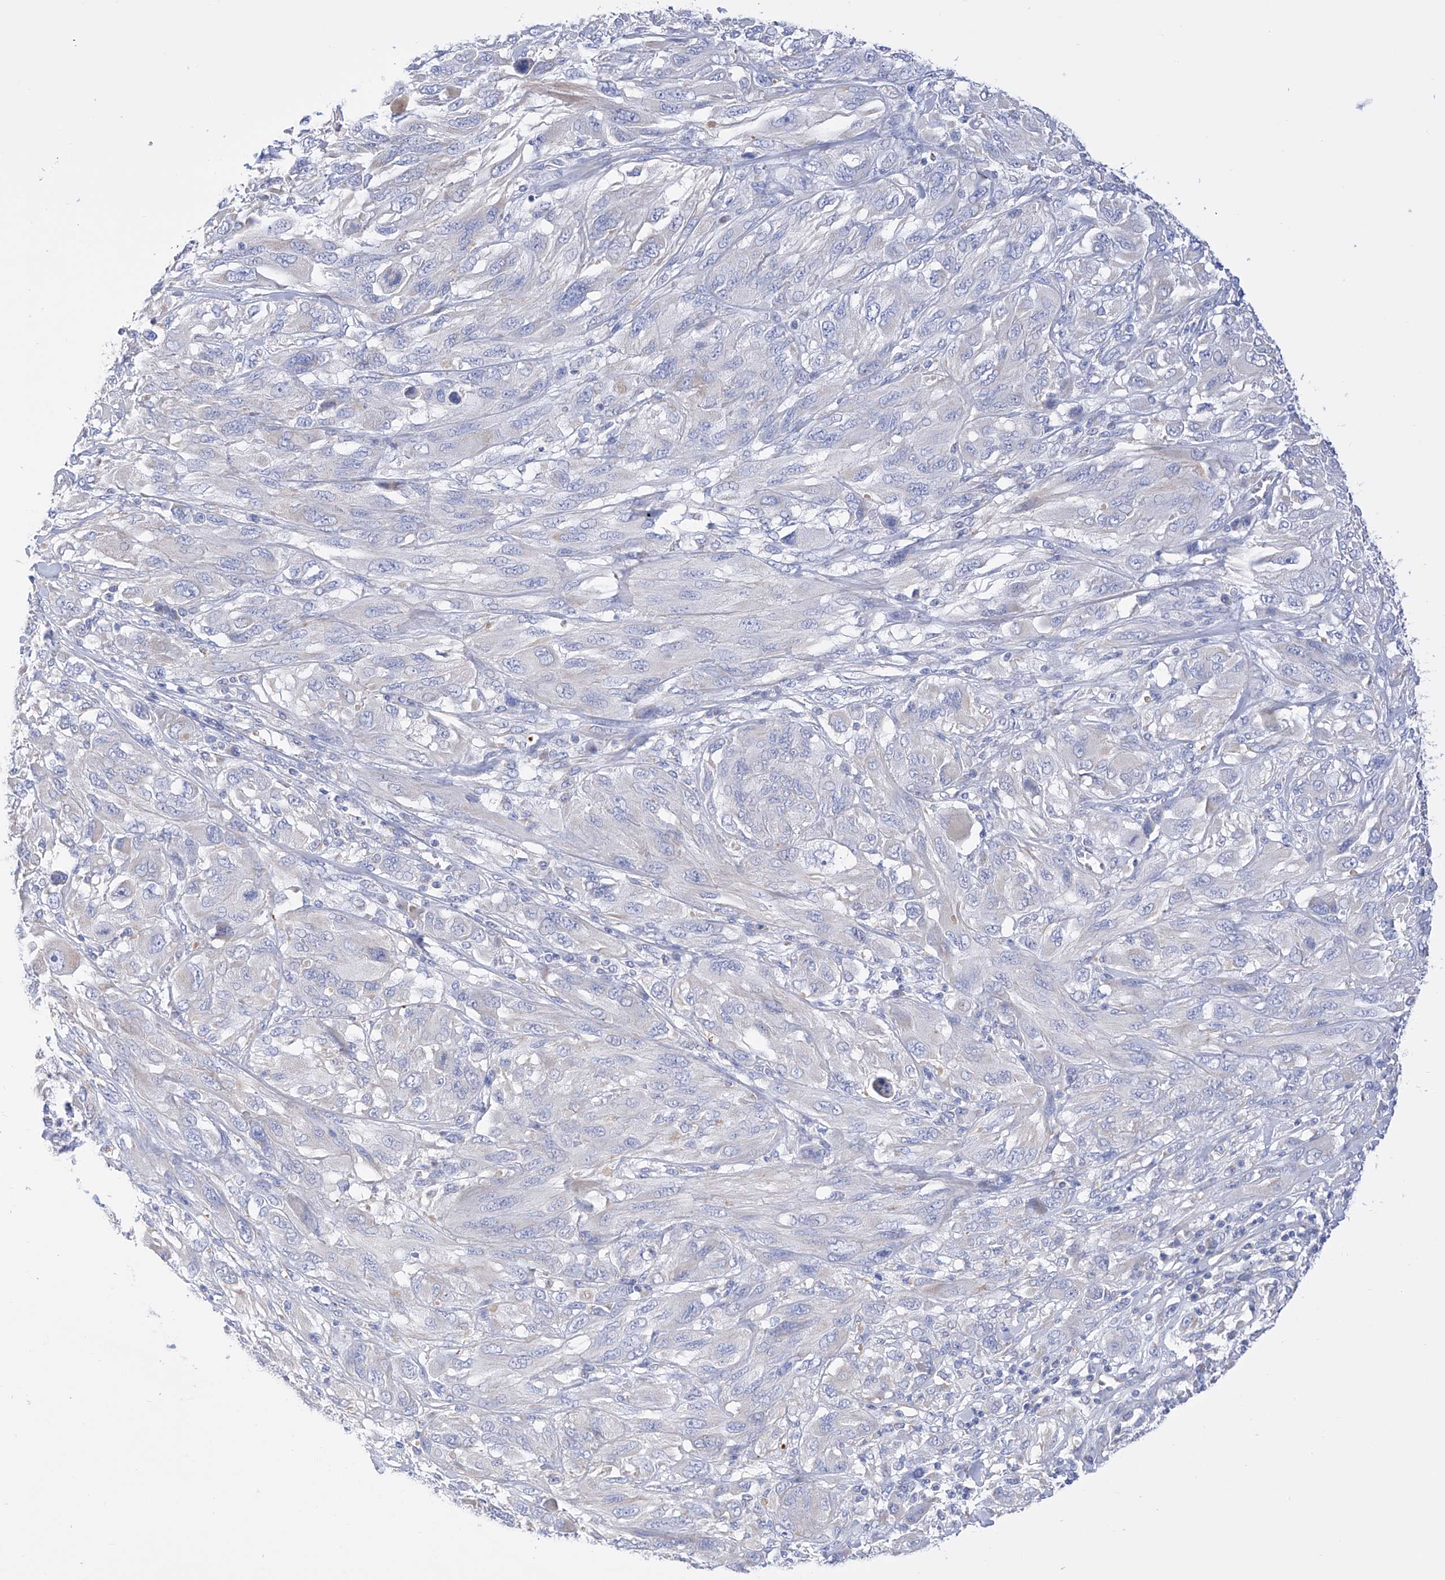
{"staining": {"intensity": "negative", "quantity": "none", "location": "none"}, "tissue": "melanoma", "cell_type": "Tumor cells", "image_type": "cancer", "snomed": [{"axis": "morphology", "description": "Malignant melanoma, NOS"}, {"axis": "topography", "description": "Skin"}], "caption": "Malignant melanoma was stained to show a protein in brown. There is no significant expression in tumor cells. (DAB (3,3'-diaminobenzidine) immunohistochemistry (IHC) with hematoxylin counter stain).", "gene": "FLG", "patient": {"sex": "female", "age": 91}}